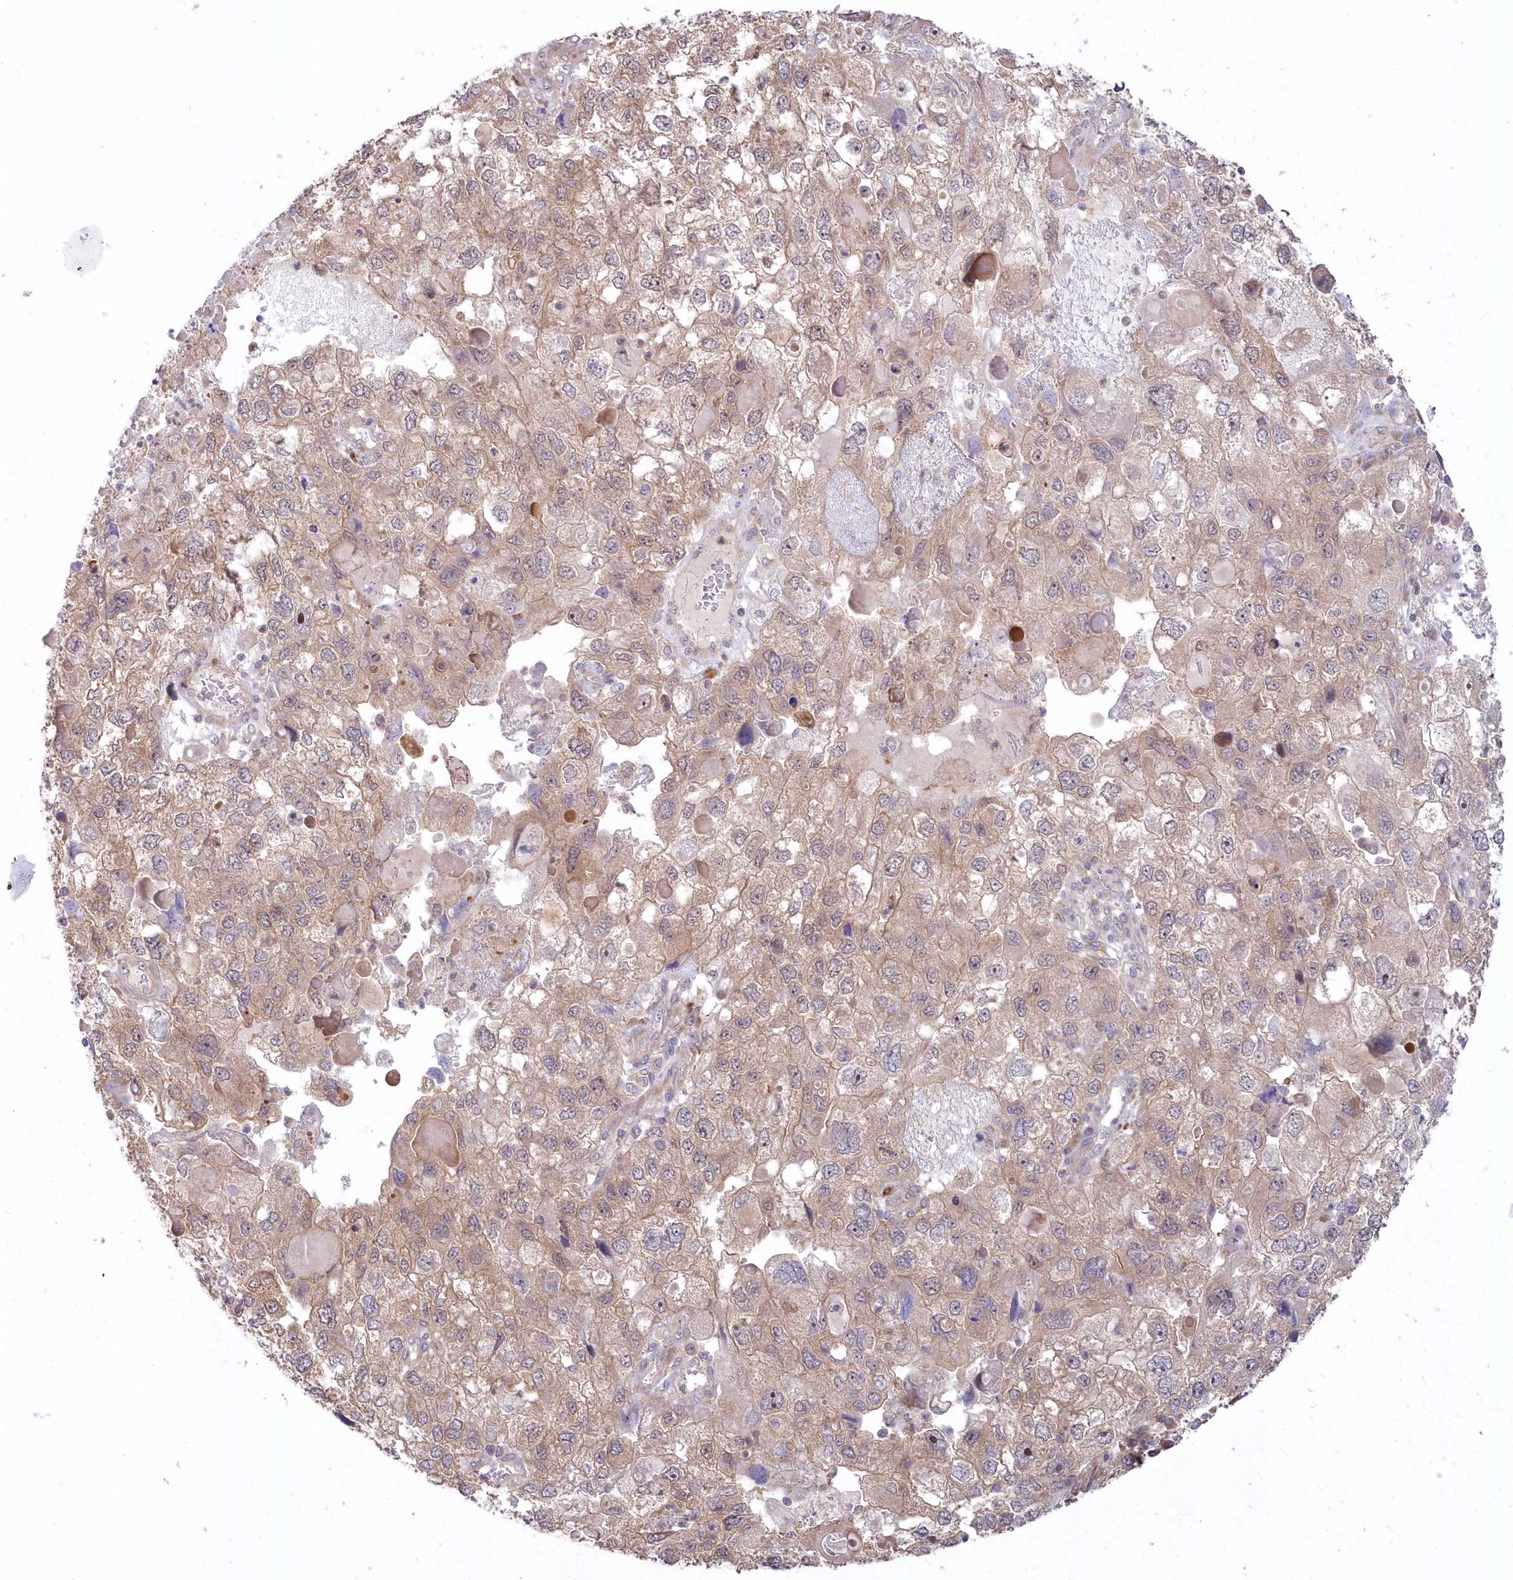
{"staining": {"intensity": "weak", "quantity": ">75%", "location": "cytoplasmic/membranous"}, "tissue": "endometrial cancer", "cell_type": "Tumor cells", "image_type": "cancer", "snomed": [{"axis": "morphology", "description": "Adenocarcinoma, NOS"}, {"axis": "topography", "description": "Endometrium"}], "caption": "A high-resolution micrograph shows immunohistochemistry staining of adenocarcinoma (endometrial), which demonstrates weak cytoplasmic/membranous expression in about >75% of tumor cells.", "gene": "TBCA", "patient": {"sex": "female", "age": 49}}